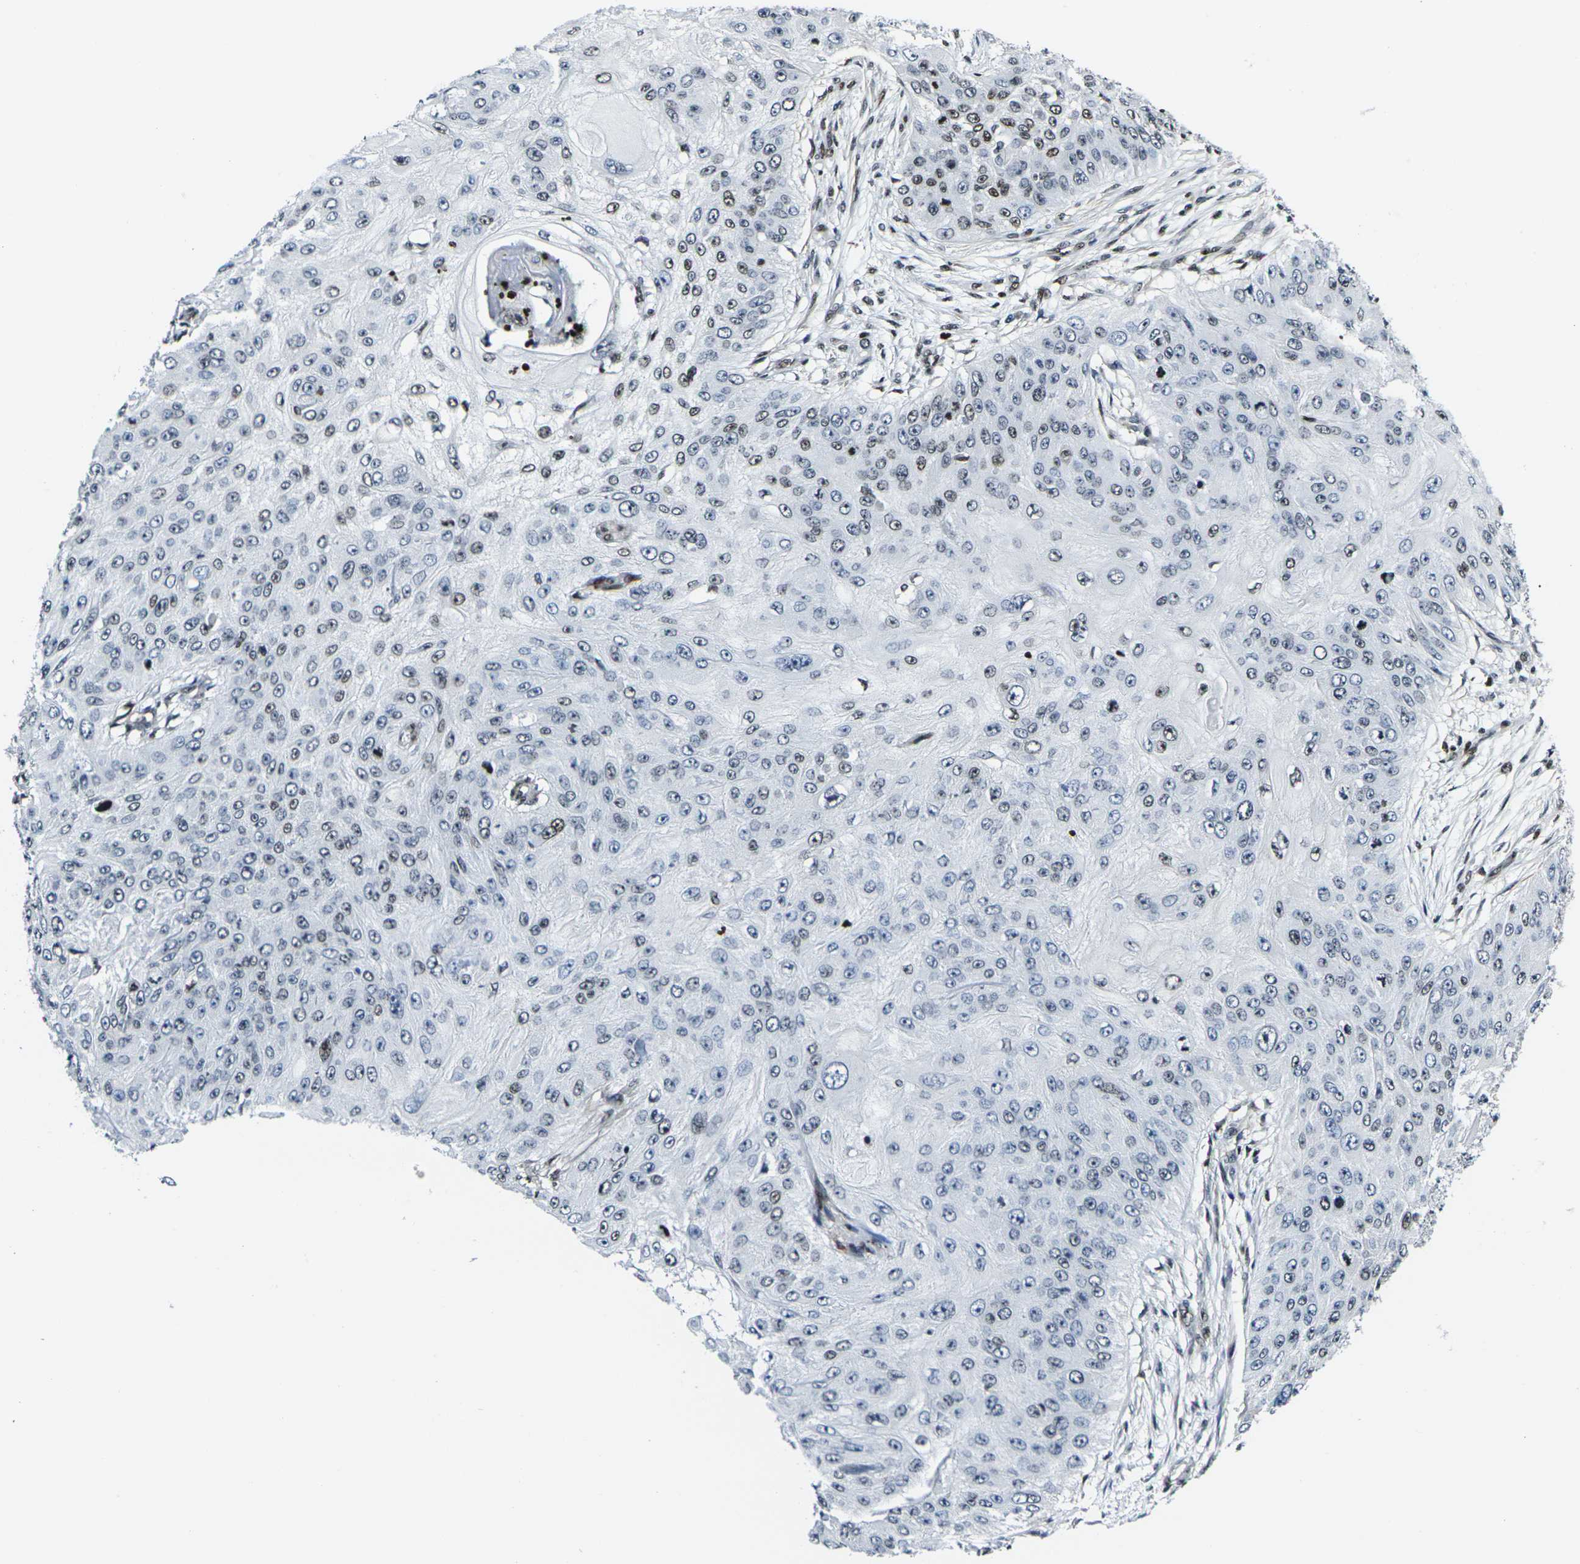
{"staining": {"intensity": "moderate", "quantity": "<25%", "location": "nuclear"}, "tissue": "skin cancer", "cell_type": "Tumor cells", "image_type": "cancer", "snomed": [{"axis": "morphology", "description": "Squamous cell carcinoma, NOS"}, {"axis": "topography", "description": "Skin"}], "caption": "Approximately <25% of tumor cells in squamous cell carcinoma (skin) reveal moderate nuclear protein staining as visualized by brown immunohistochemical staining.", "gene": "H1-10", "patient": {"sex": "female", "age": 80}}